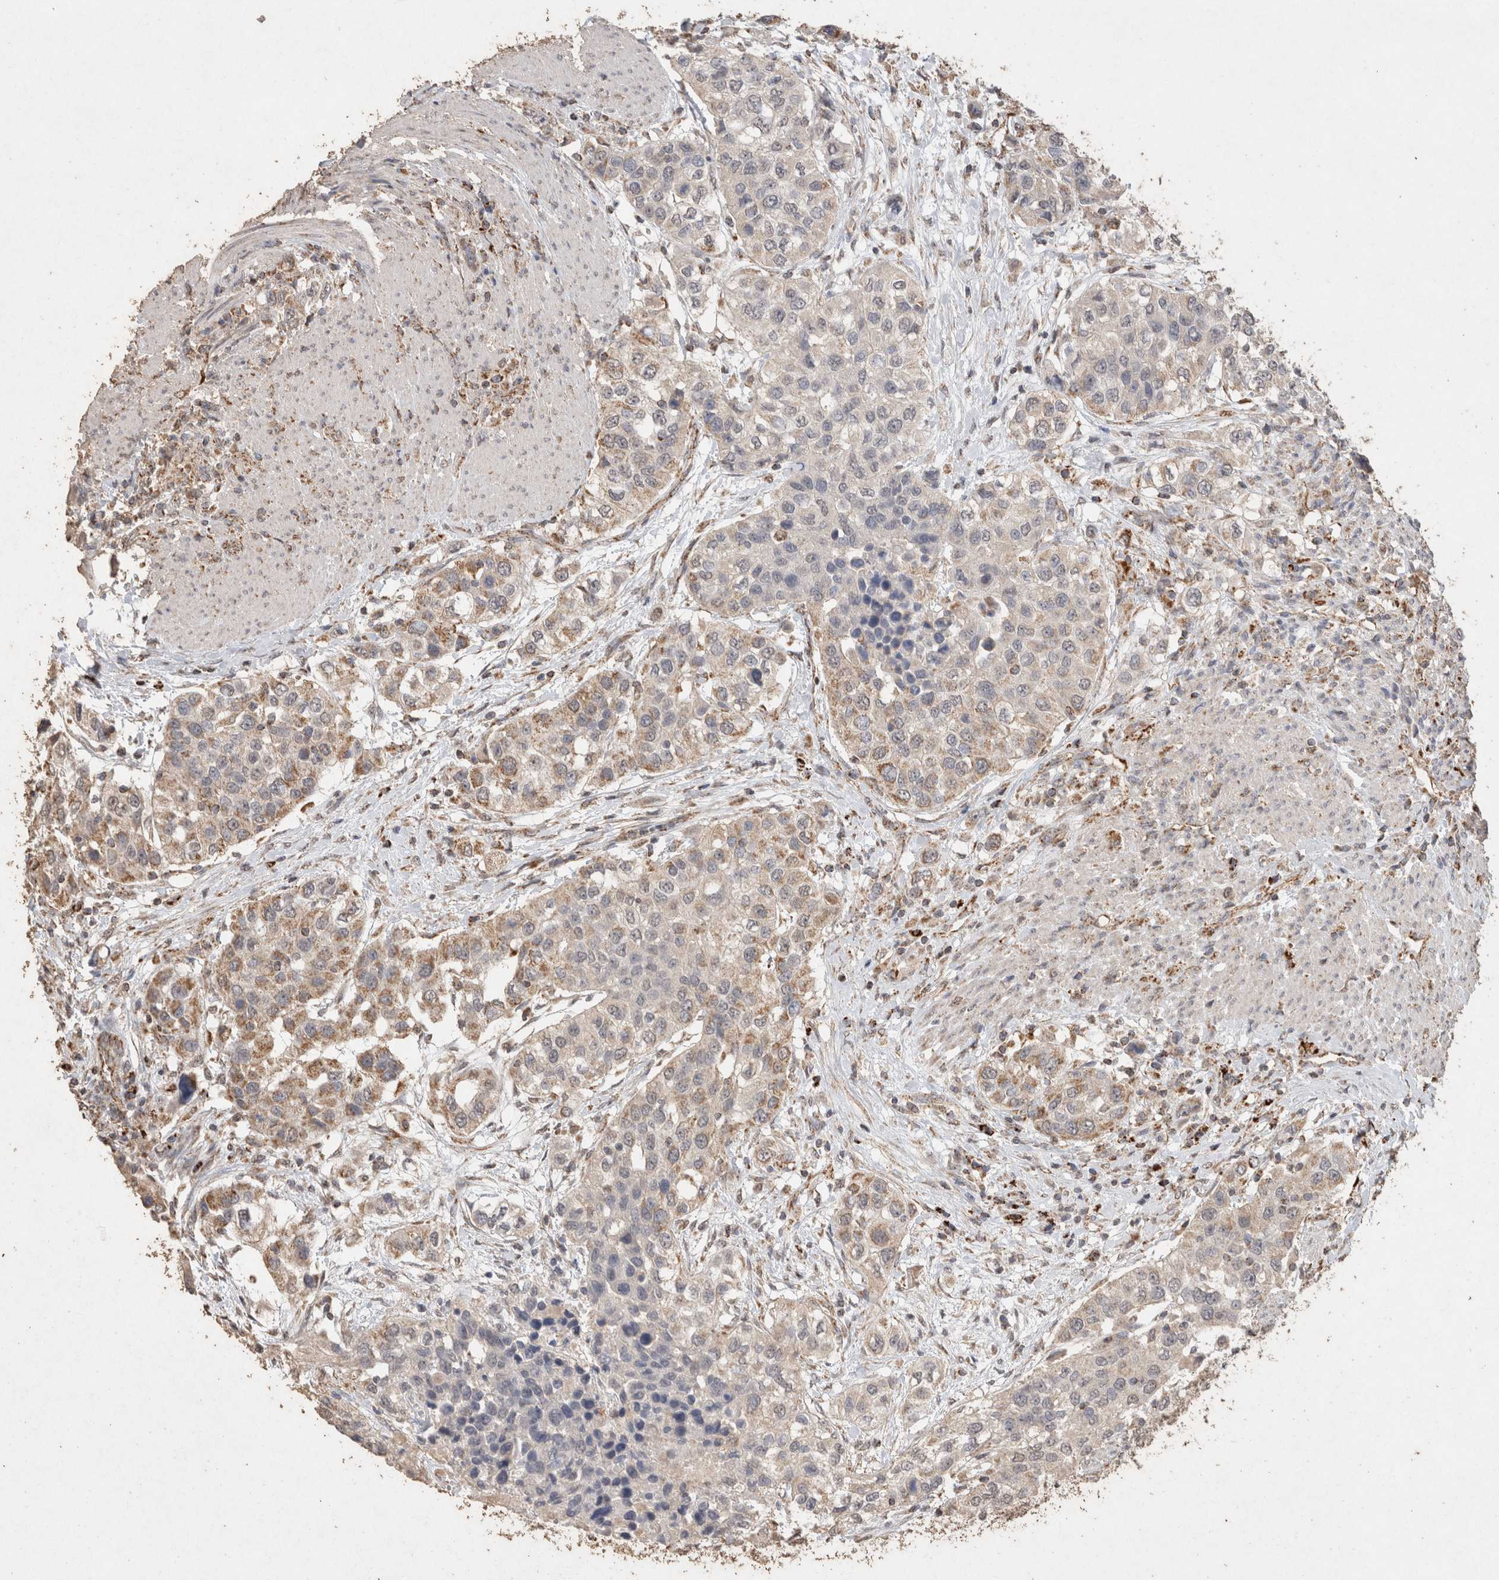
{"staining": {"intensity": "weak", "quantity": "25%-75%", "location": "cytoplasmic/membranous"}, "tissue": "urothelial cancer", "cell_type": "Tumor cells", "image_type": "cancer", "snomed": [{"axis": "morphology", "description": "Urothelial carcinoma, High grade"}, {"axis": "topography", "description": "Urinary bladder"}], "caption": "Urothelial cancer stained with DAB immunohistochemistry (IHC) shows low levels of weak cytoplasmic/membranous positivity in approximately 25%-75% of tumor cells.", "gene": "ACADM", "patient": {"sex": "female", "age": 80}}